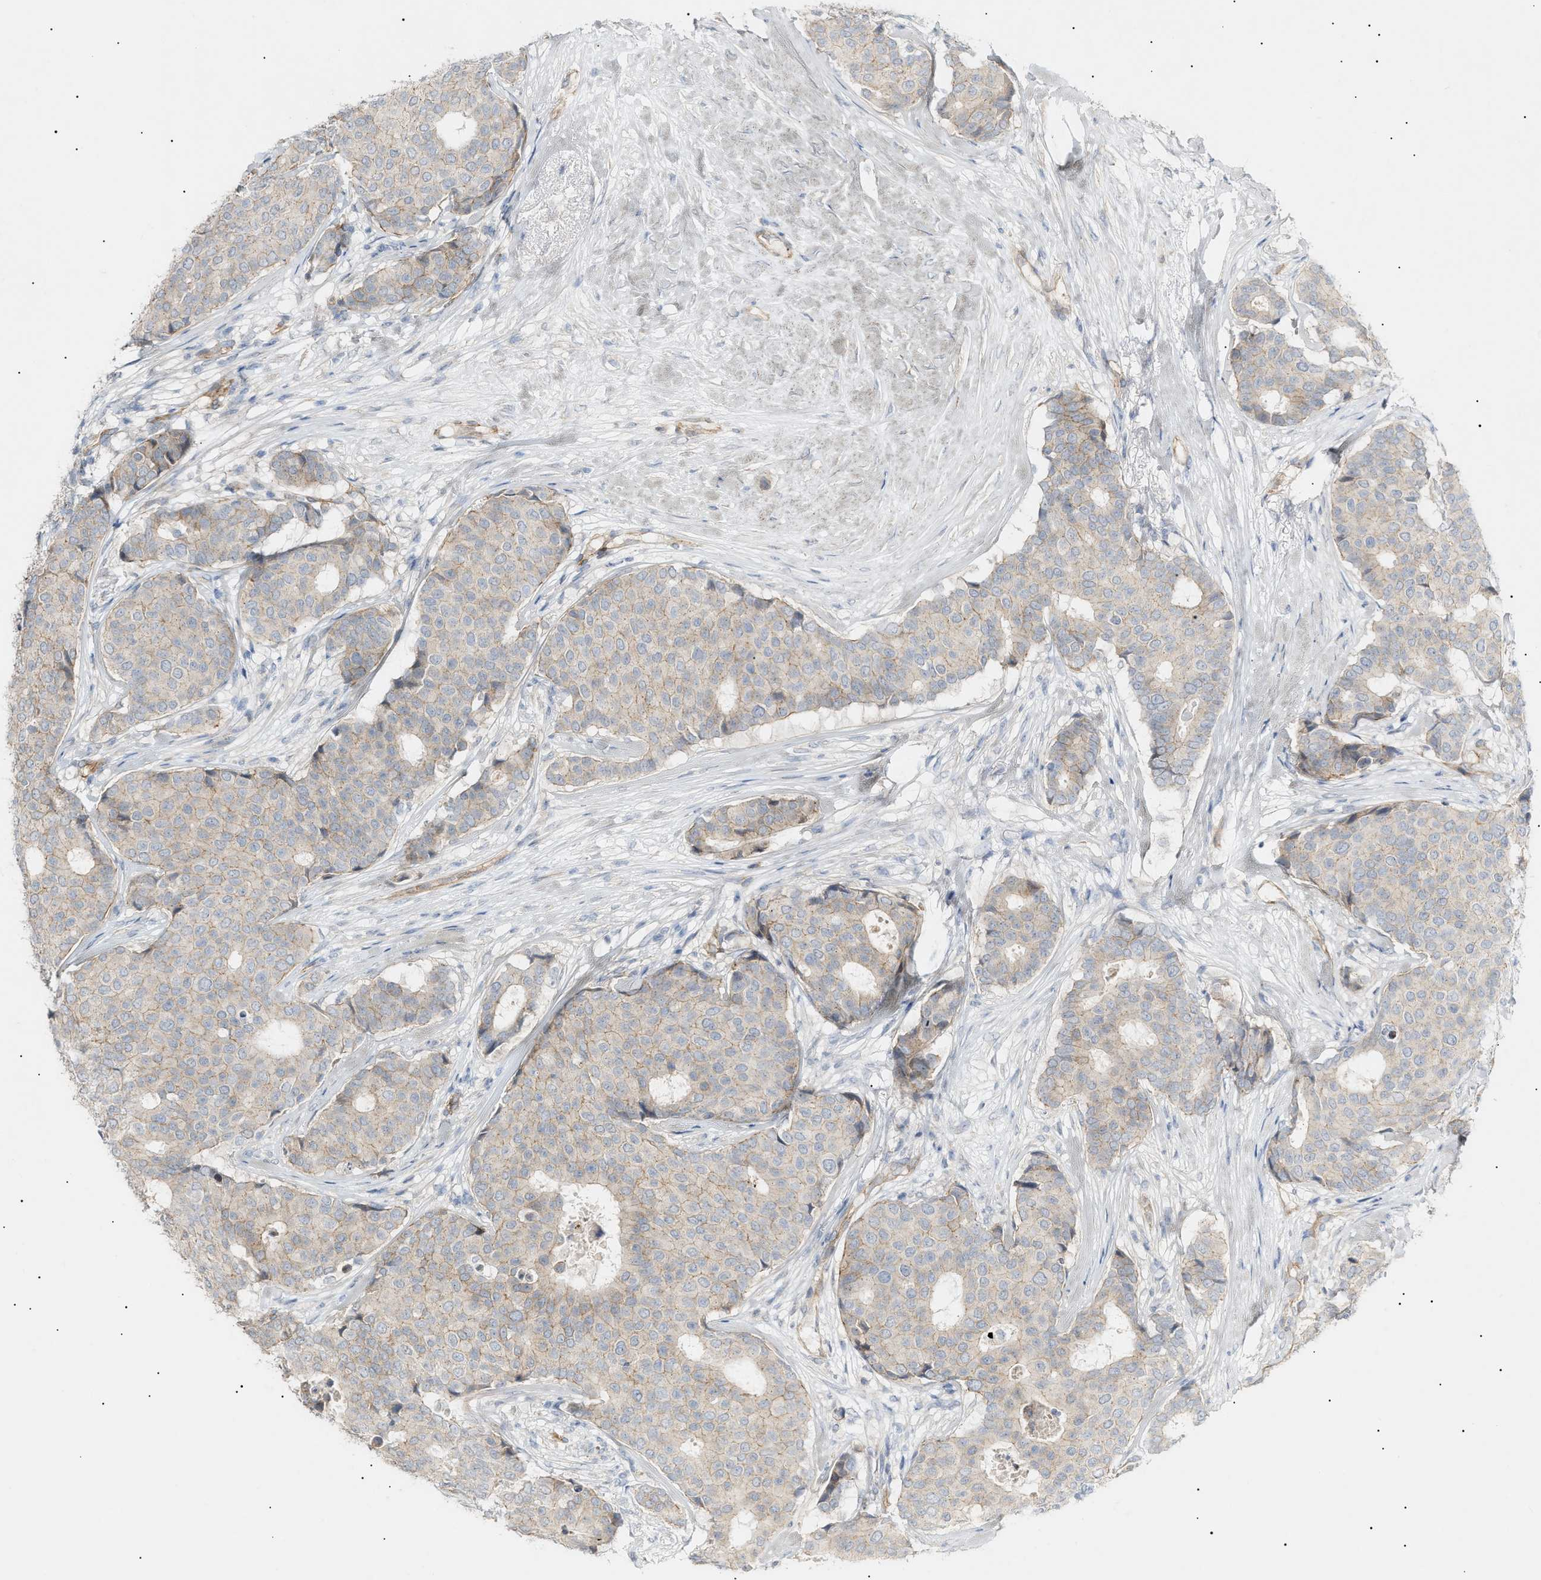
{"staining": {"intensity": "weak", "quantity": "25%-75%", "location": "cytoplasmic/membranous"}, "tissue": "breast cancer", "cell_type": "Tumor cells", "image_type": "cancer", "snomed": [{"axis": "morphology", "description": "Duct carcinoma"}, {"axis": "topography", "description": "Breast"}], "caption": "The histopathology image exhibits immunohistochemical staining of breast cancer (infiltrating ductal carcinoma). There is weak cytoplasmic/membranous expression is appreciated in approximately 25%-75% of tumor cells. (Stains: DAB in brown, nuclei in blue, Microscopy: brightfield microscopy at high magnification).", "gene": "ZFHX2", "patient": {"sex": "female", "age": 75}}